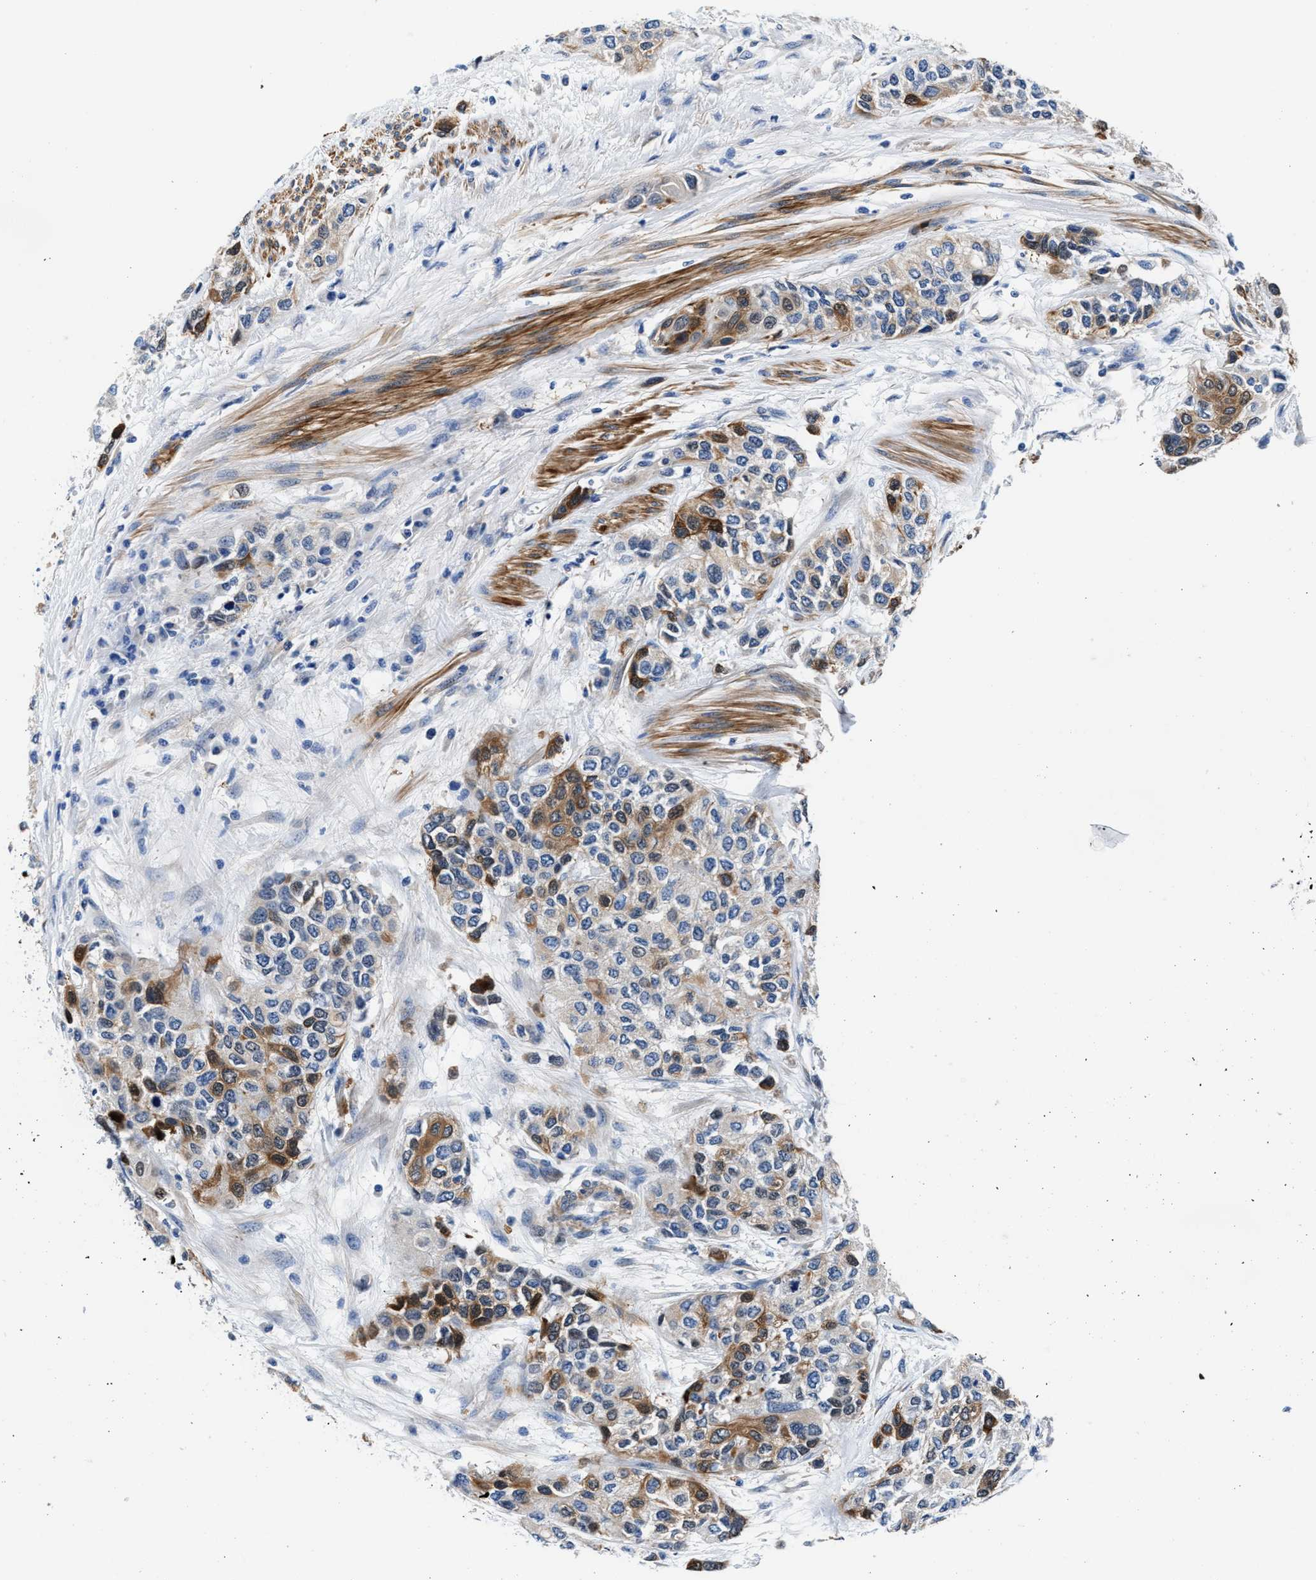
{"staining": {"intensity": "moderate", "quantity": "25%-75%", "location": "cytoplasmic/membranous"}, "tissue": "urothelial cancer", "cell_type": "Tumor cells", "image_type": "cancer", "snomed": [{"axis": "morphology", "description": "Urothelial carcinoma, High grade"}, {"axis": "topography", "description": "Urinary bladder"}], "caption": "The photomicrograph demonstrates immunohistochemical staining of urothelial cancer. There is moderate cytoplasmic/membranous positivity is seen in approximately 25%-75% of tumor cells.", "gene": "PARG", "patient": {"sex": "female", "age": 56}}